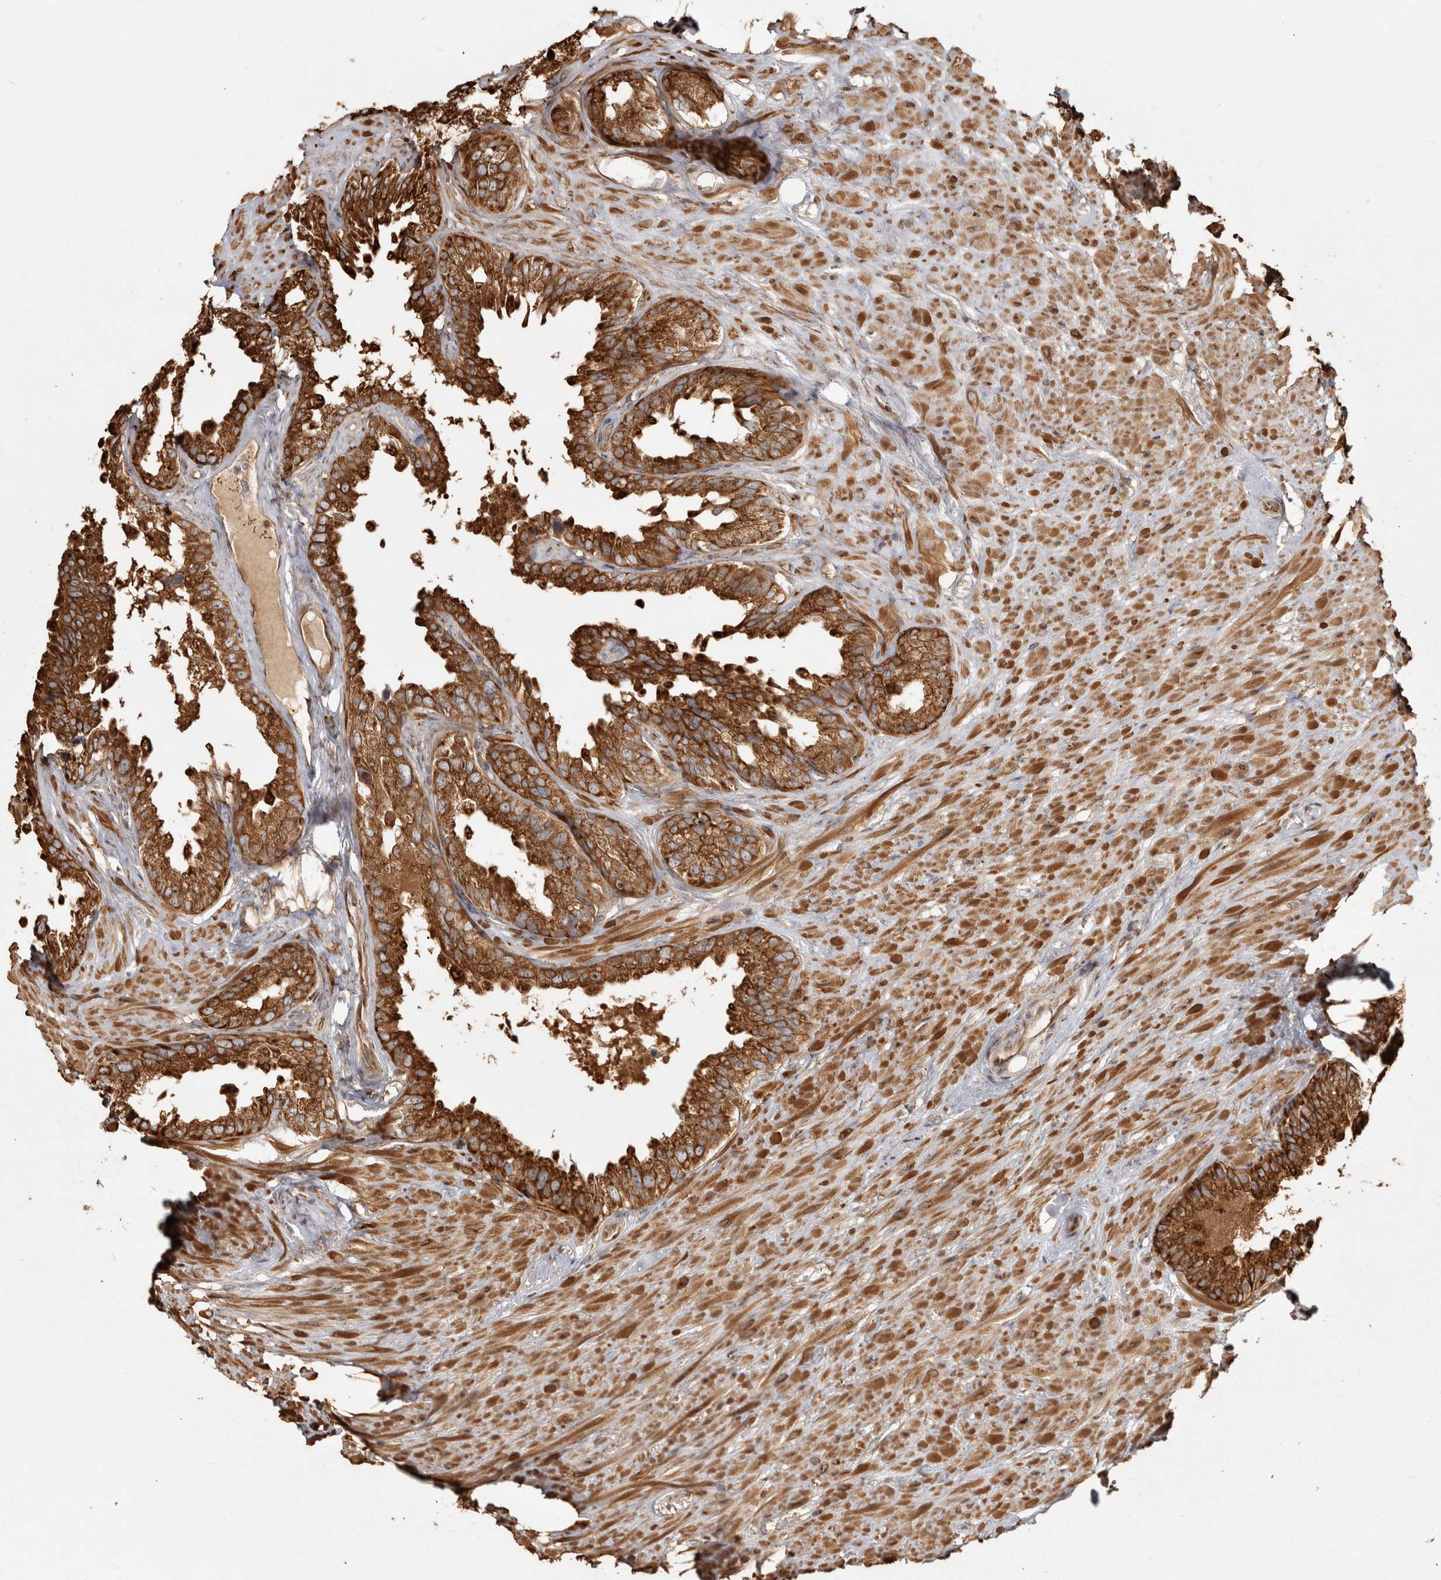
{"staining": {"intensity": "strong", "quantity": ">75%", "location": "cytoplasmic/membranous"}, "tissue": "seminal vesicle", "cell_type": "Glandular cells", "image_type": "normal", "snomed": [{"axis": "morphology", "description": "Normal tissue, NOS"}, {"axis": "topography", "description": "Seminal veicle"}], "caption": "Seminal vesicle stained with IHC shows strong cytoplasmic/membranous positivity in about >75% of glandular cells. The protein is stained brown, and the nuclei are stained in blue (DAB (3,3'-diaminobenzidine) IHC with brightfield microscopy, high magnification).", "gene": "CAMSAP2", "patient": {"sex": "male", "age": 80}}